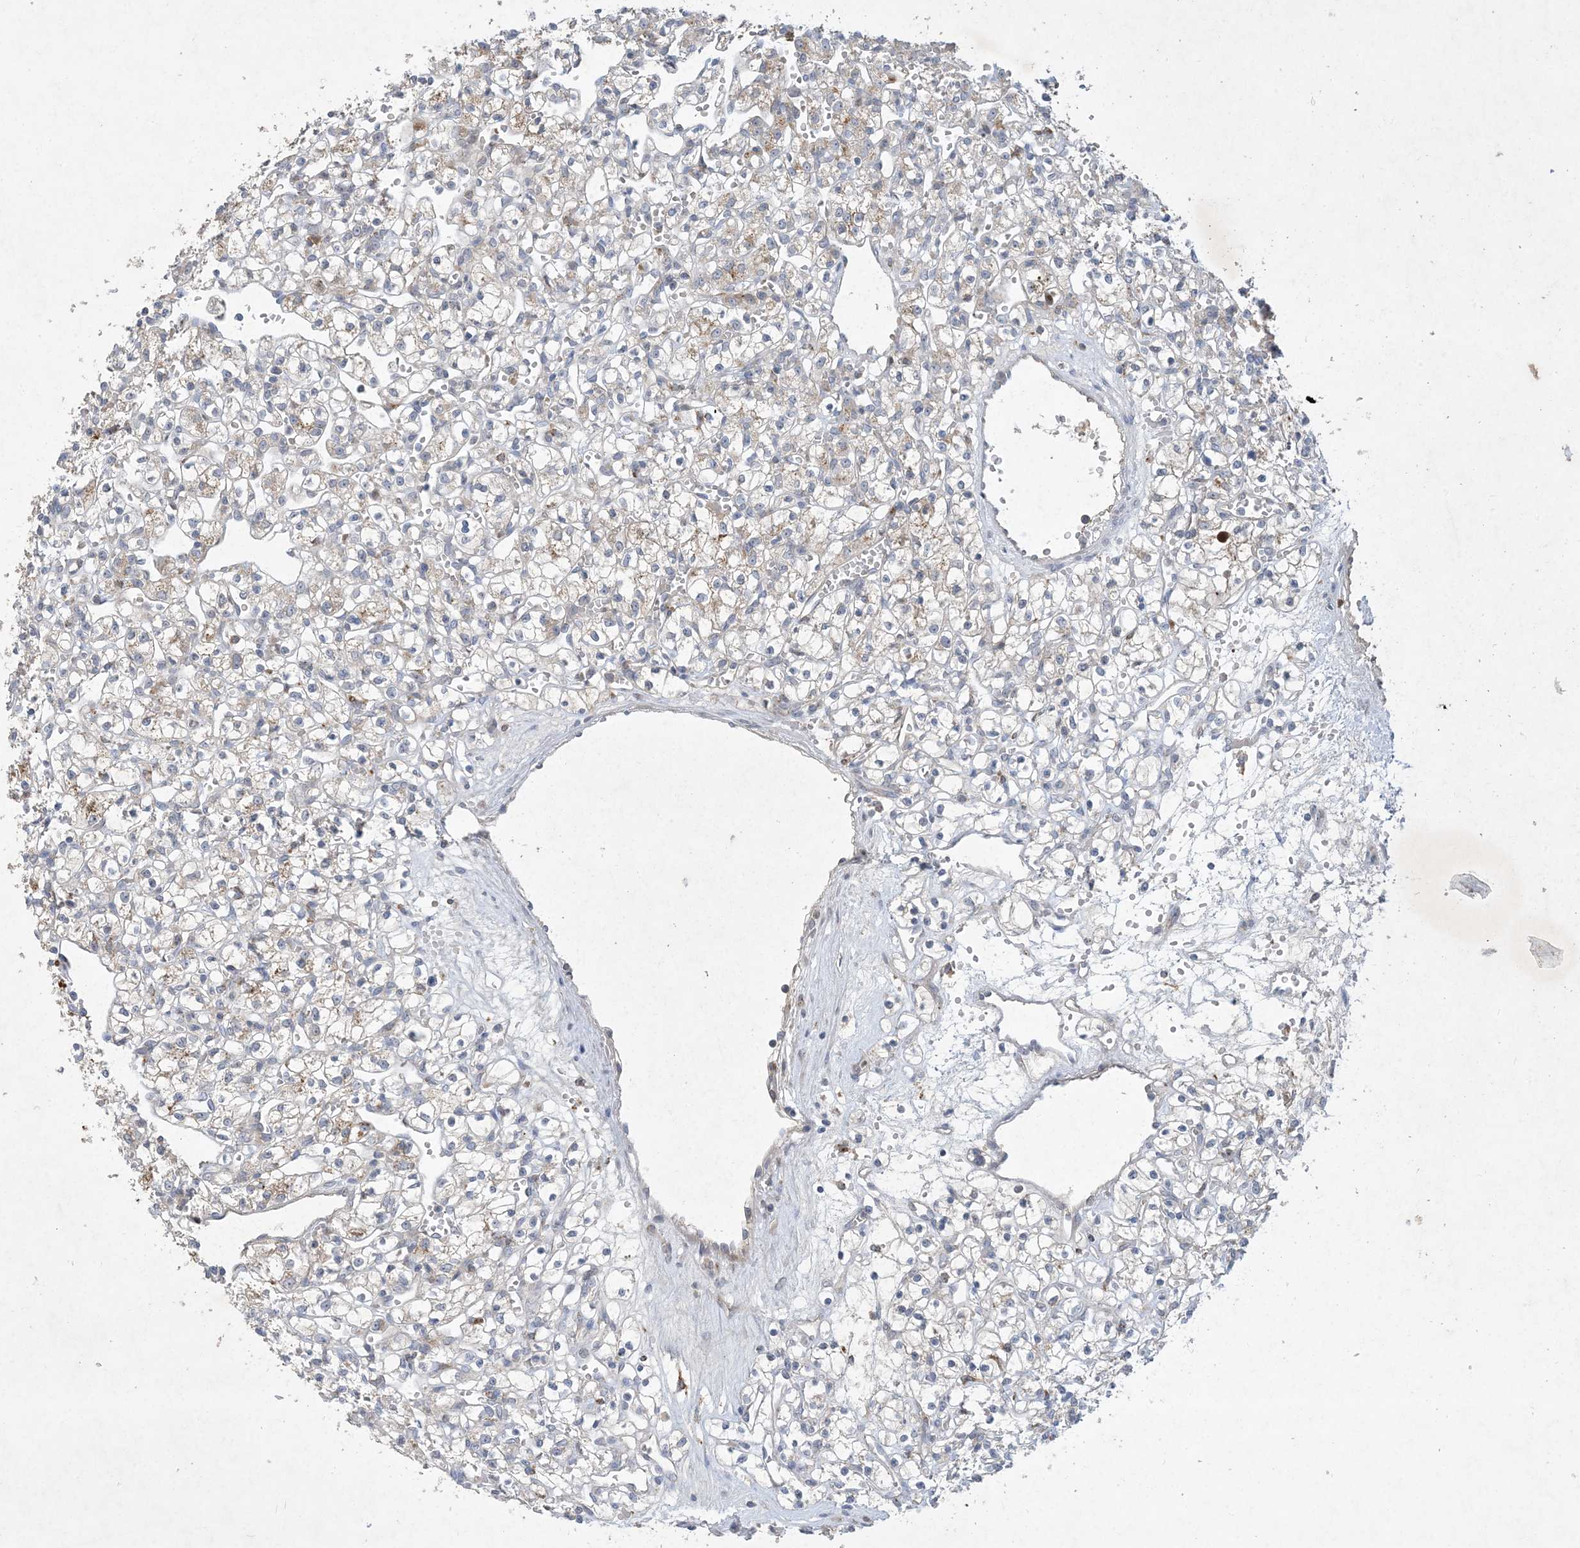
{"staining": {"intensity": "weak", "quantity": "<25%", "location": "cytoplasmic/membranous"}, "tissue": "renal cancer", "cell_type": "Tumor cells", "image_type": "cancer", "snomed": [{"axis": "morphology", "description": "Adenocarcinoma, NOS"}, {"axis": "topography", "description": "Kidney"}], "caption": "IHC of human renal cancer (adenocarcinoma) displays no positivity in tumor cells. (Stains: DAB (3,3'-diaminobenzidine) immunohistochemistry (IHC) with hematoxylin counter stain, Microscopy: brightfield microscopy at high magnification).", "gene": "MRPS18A", "patient": {"sex": "female", "age": 59}}